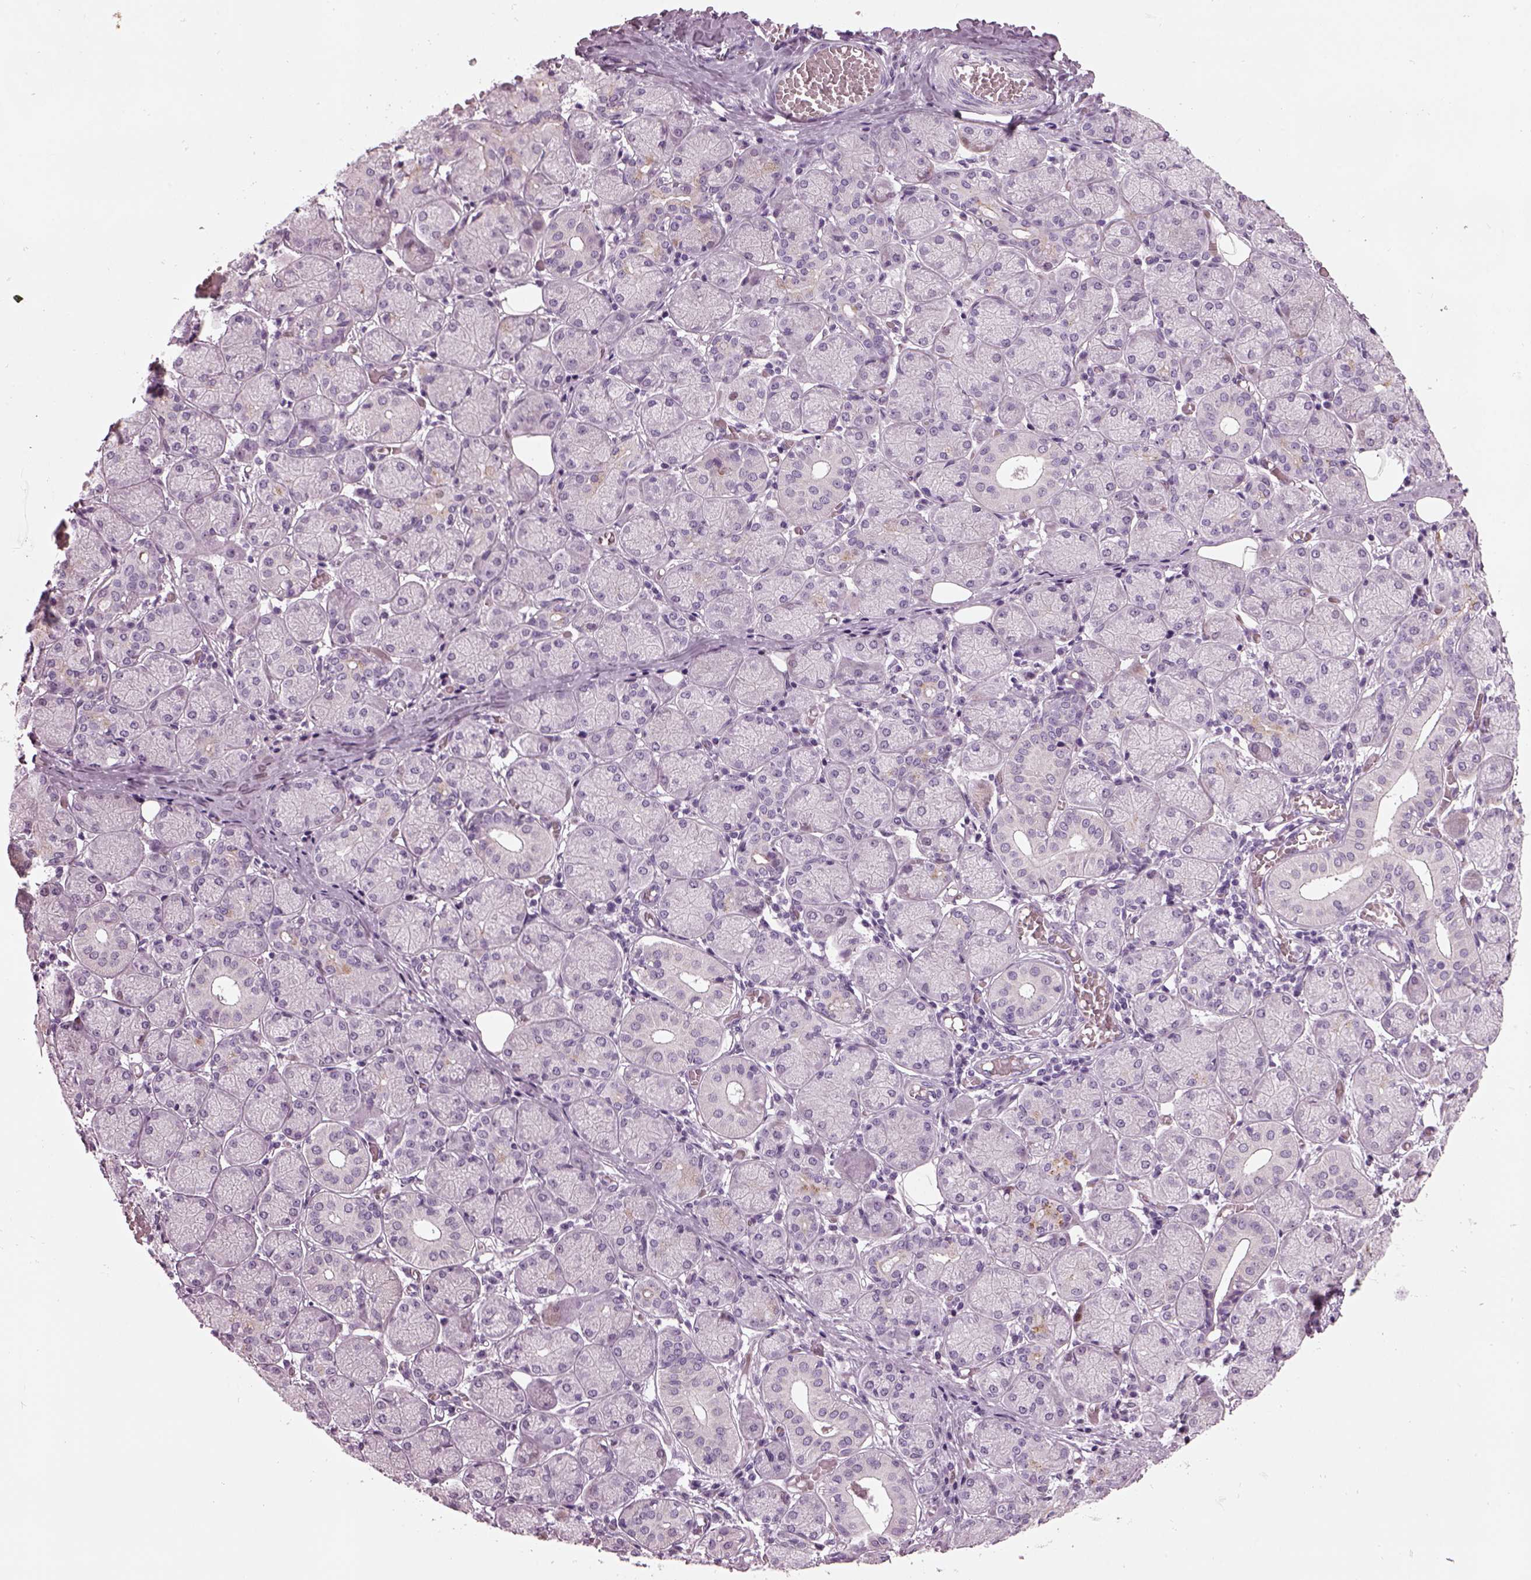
{"staining": {"intensity": "weak", "quantity": "<25%", "location": "cytoplasmic/membranous"}, "tissue": "salivary gland", "cell_type": "Glandular cells", "image_type": "normal", "snomed": [{"axis": "morphology", "description": "Normal tissue, NOS"}, {"axis": "topography", "description": "Salivary gland"}, {"axis": "topography", "description": "Peripheral nerve tissue"}], "caption": "This photomicrograph is of benign salivary gland stained with immunohistochemistry (IHC) to label a protein in brown with the nuclei are counter-stained blue. There is no expression in glandular cells. Brightfield microscopy of immunohistochemistry (IHC) stained with DAB (3,3'-diaminobenzidine) (brown) and hematoxylin (blue), captured at high magnification.", "gene": "PRR9", "patient": {"sex": "female", "age": 24}}